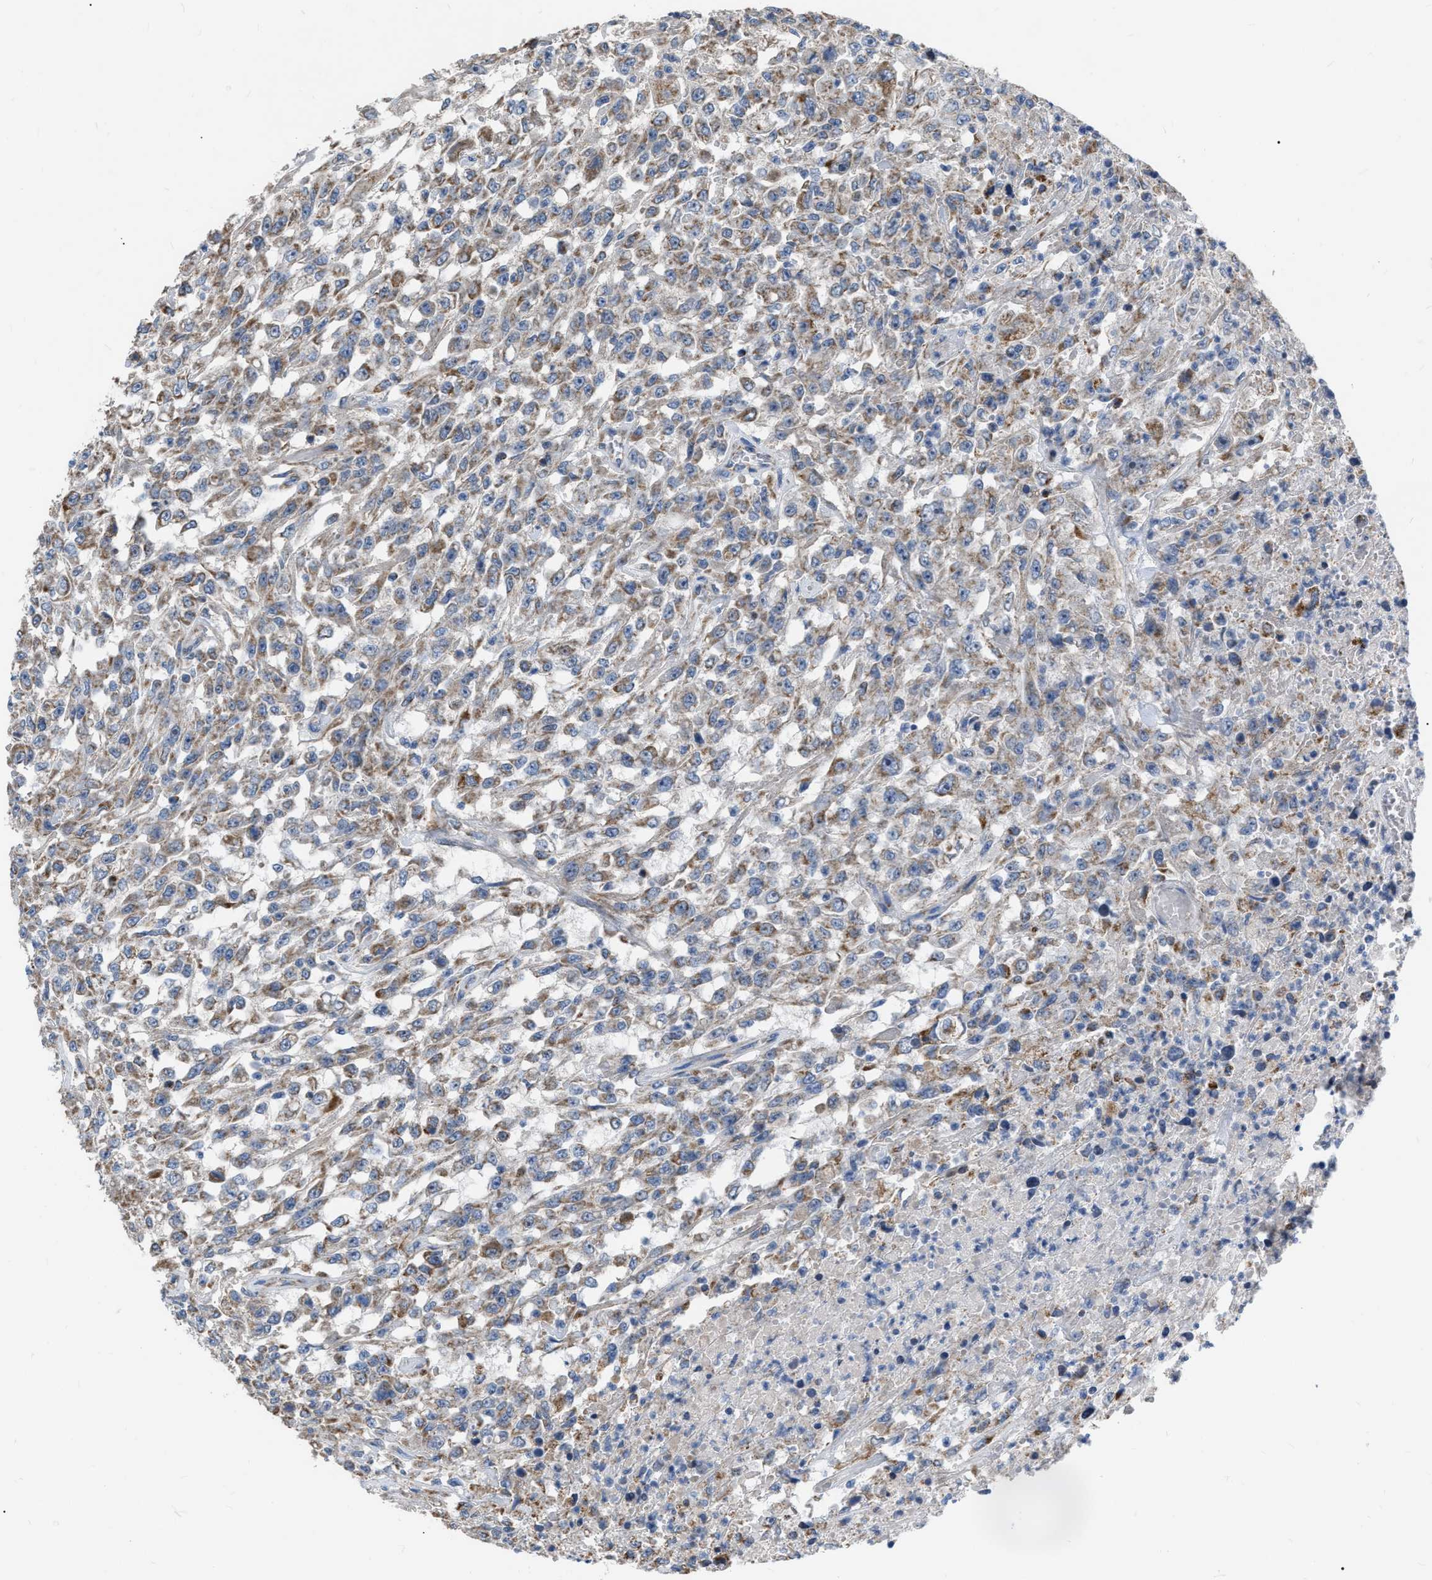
{"staining": {"intensity": "weak", "quantity": ">75%", "location": "cytoplasmic/membranous"}, "tissue": "urothelial cancer", "cell_type": "Tumor cells", "image_type": "cancer", "snomed": [{"axis": "morphology", "description": "Urothelial carcinoma, High grade"}, {"axis": "topography", "description": "Urinary bladder"}], "caption": "Protein staining exhibits weak cytoplasmic/membranous positivity in about >75% of tumor cells in high-grade urothelial carcinoma.", "gene": "DDX56", "patient": {"sex": "male", "age": 46}}